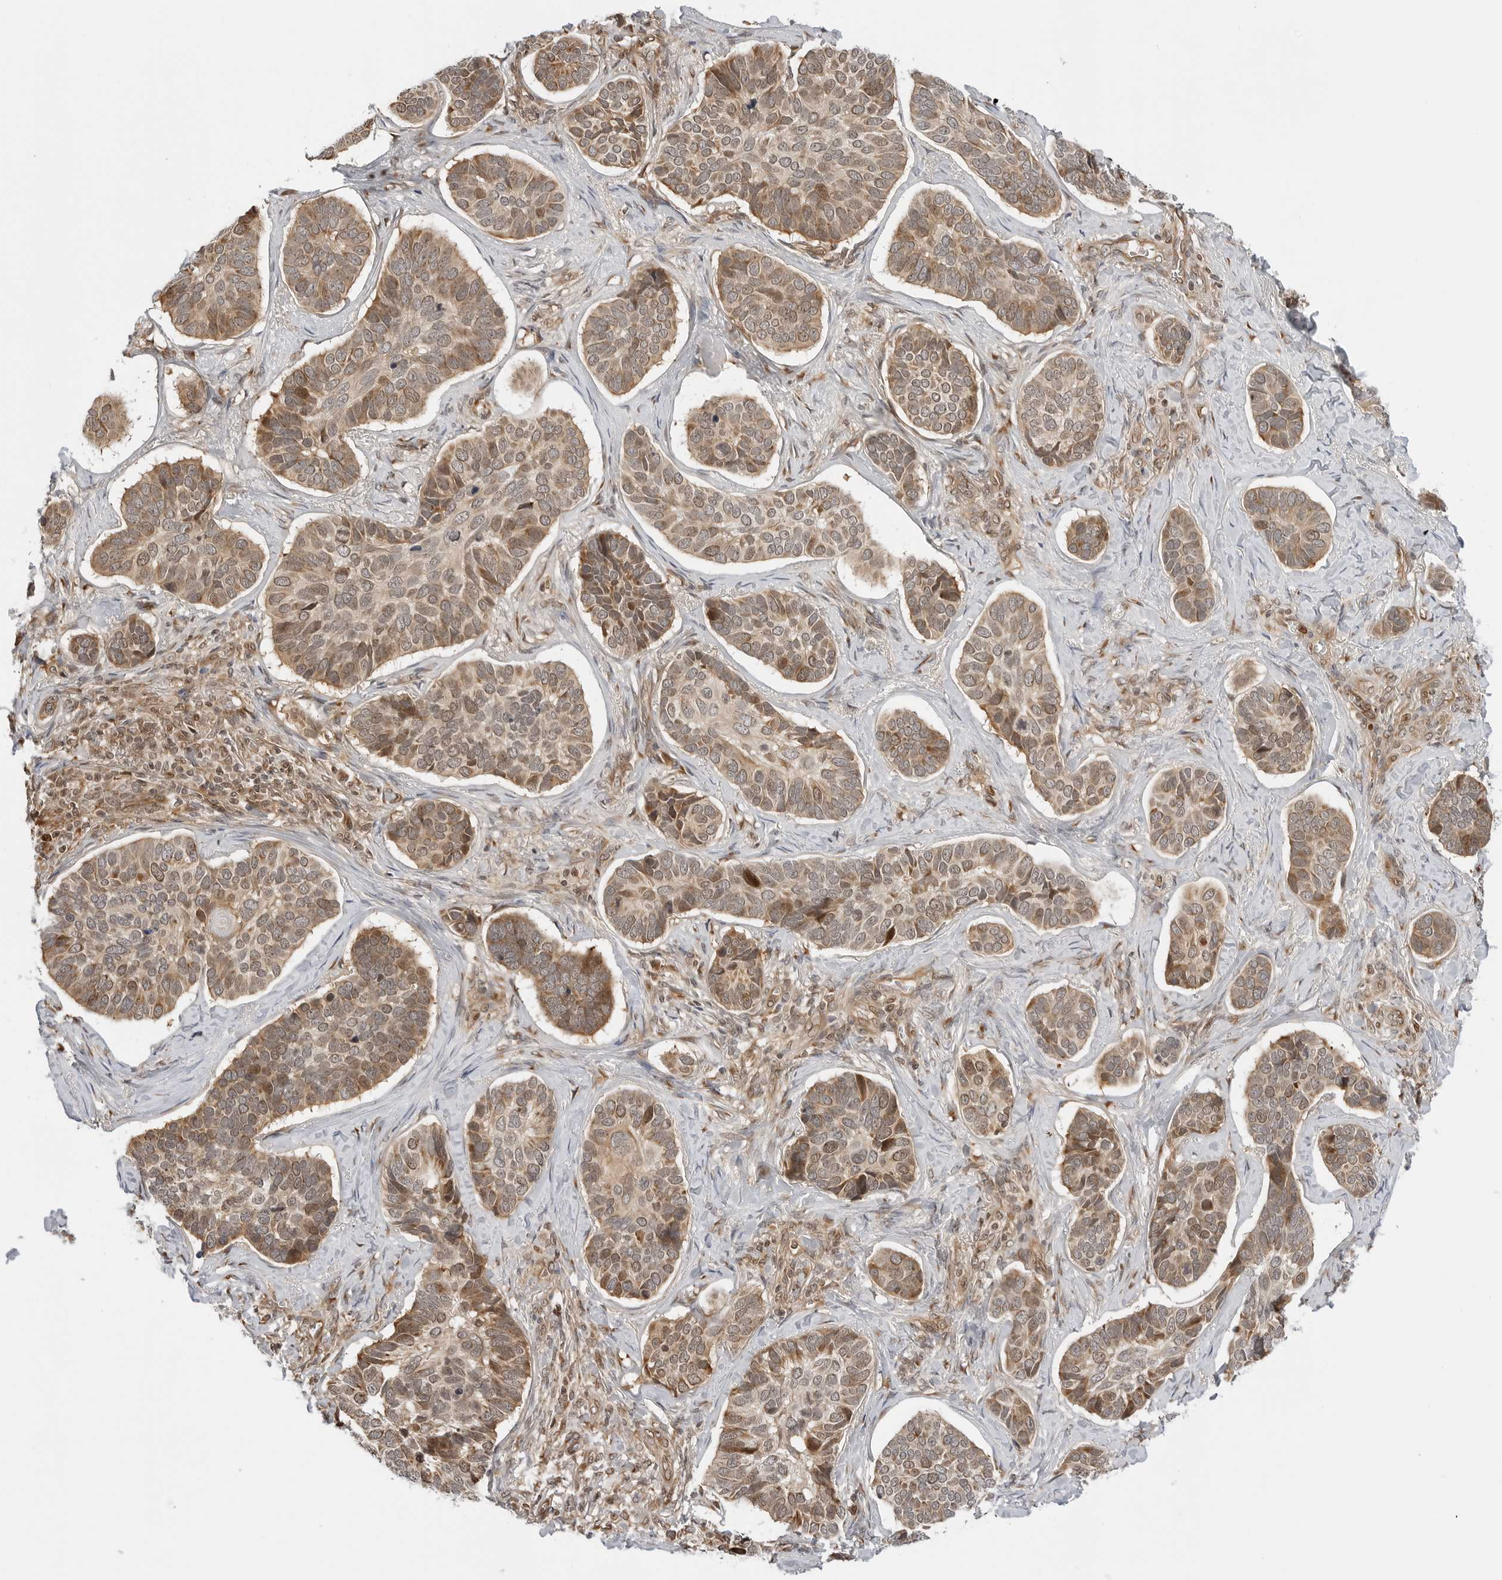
{"staining": {"intensity": "weak", "quantity": ">75%", "location": "cytoplasmic/membranous"}, "tissue": "skin cancer", "cell_type": "Tumor cells", "image_type": "cancer", "snomed": [{"axis": "morphology", "description": "Basal cell carcinoma"}, {"axis": "topography", "description": "Skin"}], "caption": "The micrograph reveals immunohistochemical staining of basal cell carcinoma (skin). There is weak cytoplasmic/membranous expression is present in about >75% of tumor cells. (brown staining indicates protein expression, while blue staining denotes nuclei).", "gene": "TIPRL", "patient": {"sex": "male", "age": 62}}